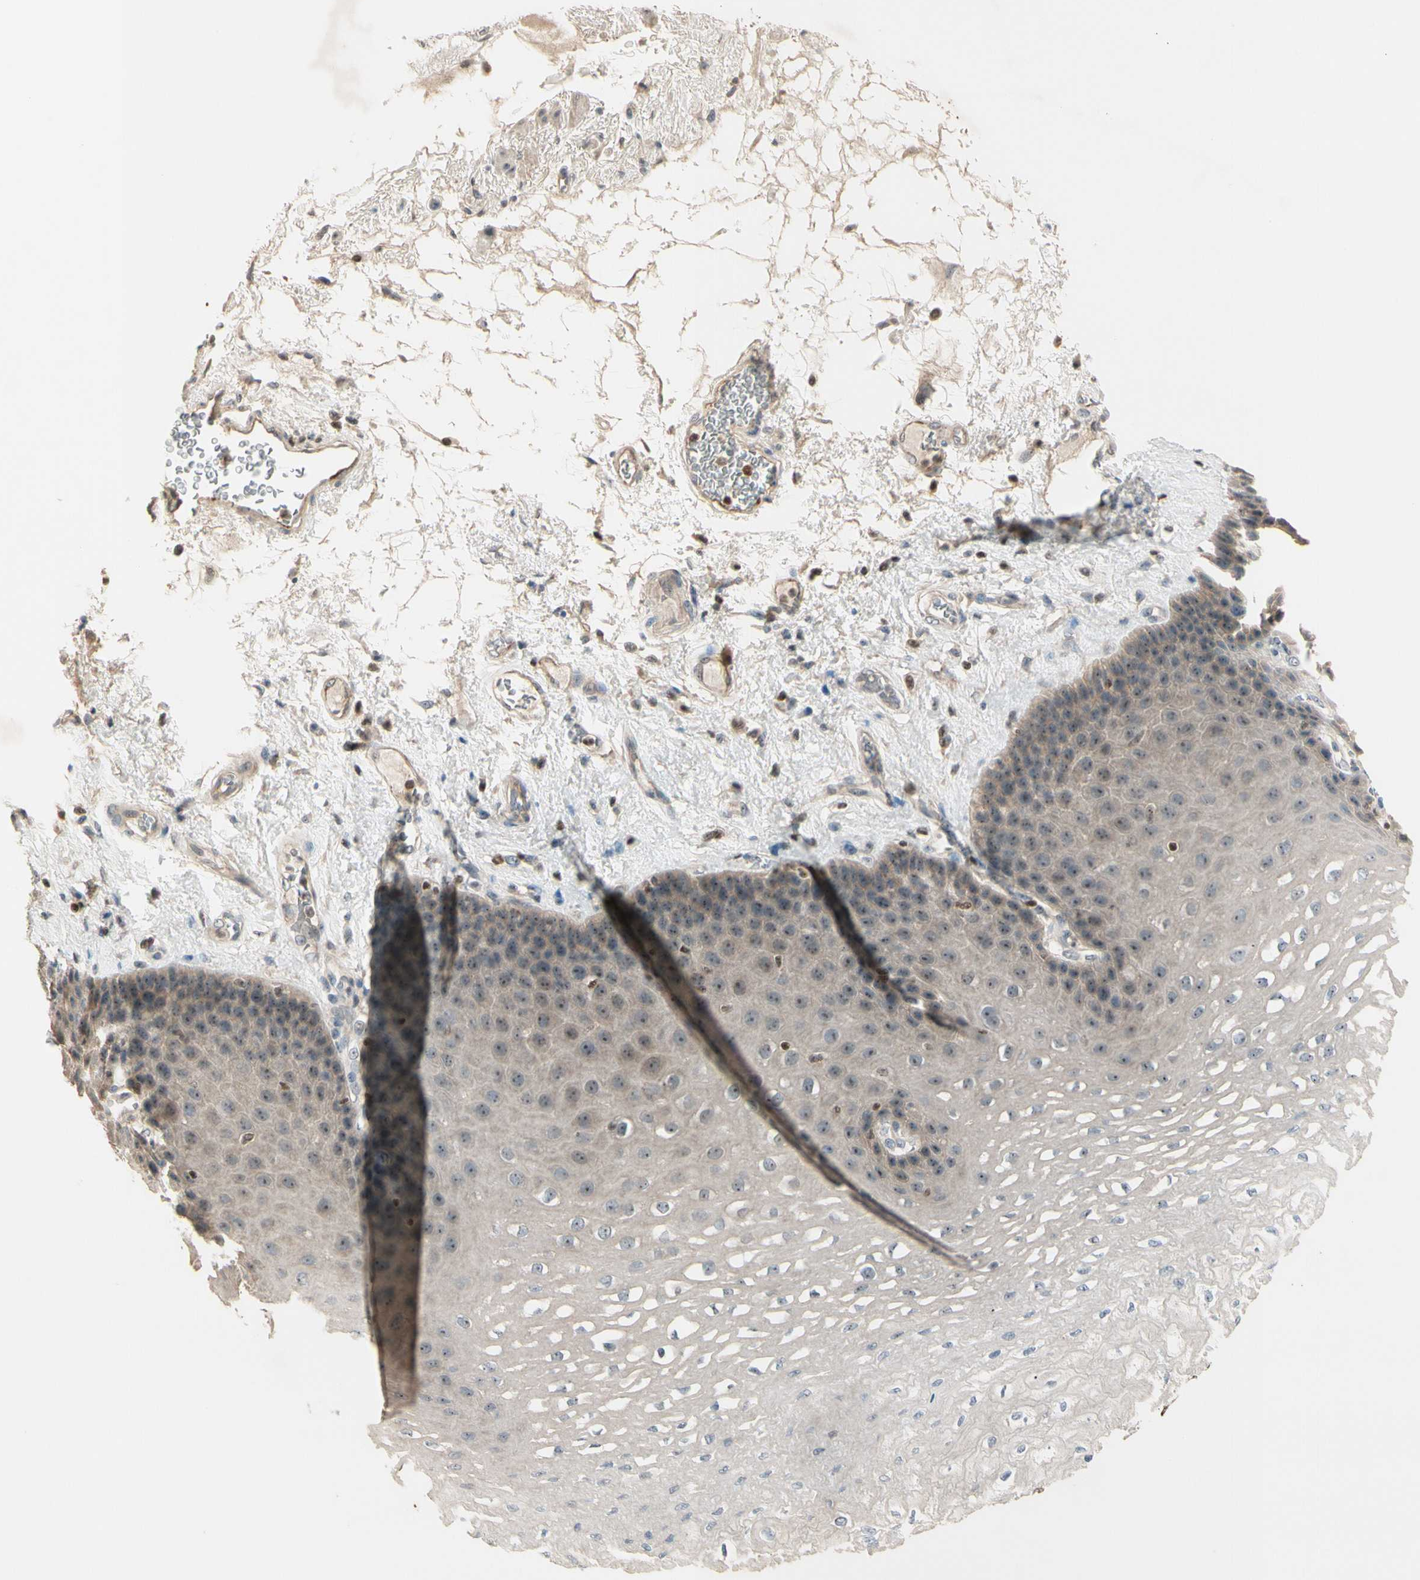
{"staining": {"intensity": "weak", "quantity": ">75%", "location": "cytoplasmic/membranous"}, "tissue": "esophagus", "cell_type": "Squamous epithelial cells", "image_type": "normal", "snomed": [{"axis": "morphology", "description": "Normal tissue, NOS"}, {"axis": "topography", "description": "Esophagus"}], "caption": "IHC image of unremarkable esophagus: human esophagus stained using immunohistochemistry (IHC) demonstrates low levels of weak protein expression localized specifically in the cytoplasmic/membranous of squamous epithelial cells, appearing as a cytoplasmic/membranous brown color.", "gene": "NFYA", "patient": {"sex": "female", "age": 72}}